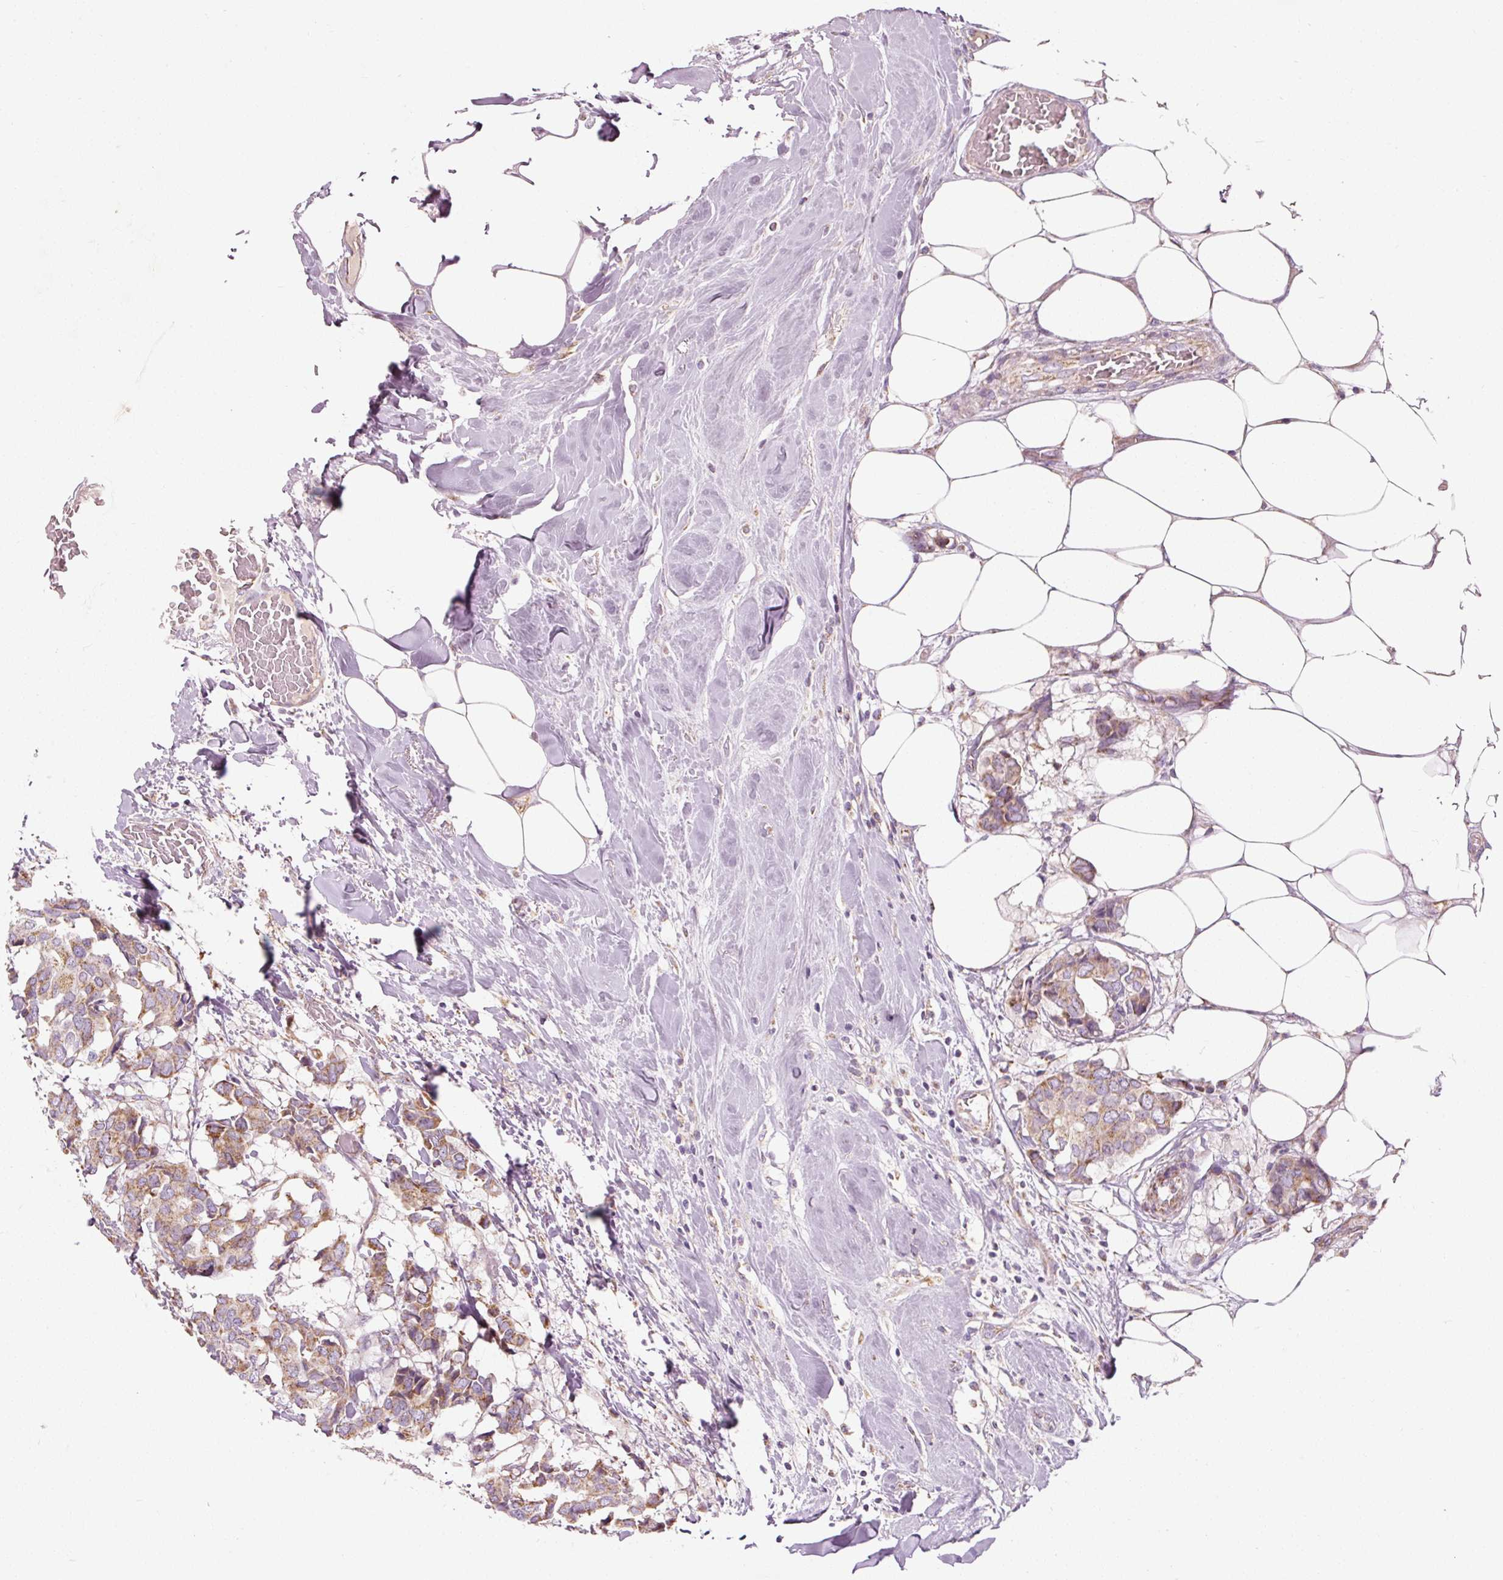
{"staining": {"intensity": "weak", "quantity": ">75%", "location": "cytoplasmic/membranous"}, "tissue": "breast cancer", "cell_type": "Tumor cells", "image_type": "cancer", "snomed": [{"axis": "morphology", "description": "Duct carcinoma"}, {"axis": "topography", "description": "Breast"}], "caption": "Brown immunohistochemical staining in breast infiltrating ductal carcinoma exhibits weak cytoplasmic/membranous expression in approximately >75% of tumor cells. (brown staining indicates protein expression, while blue staining denotes nuclei).", "gene": "NDUFB4", "patient": {"sex": "female", "age": 75}}